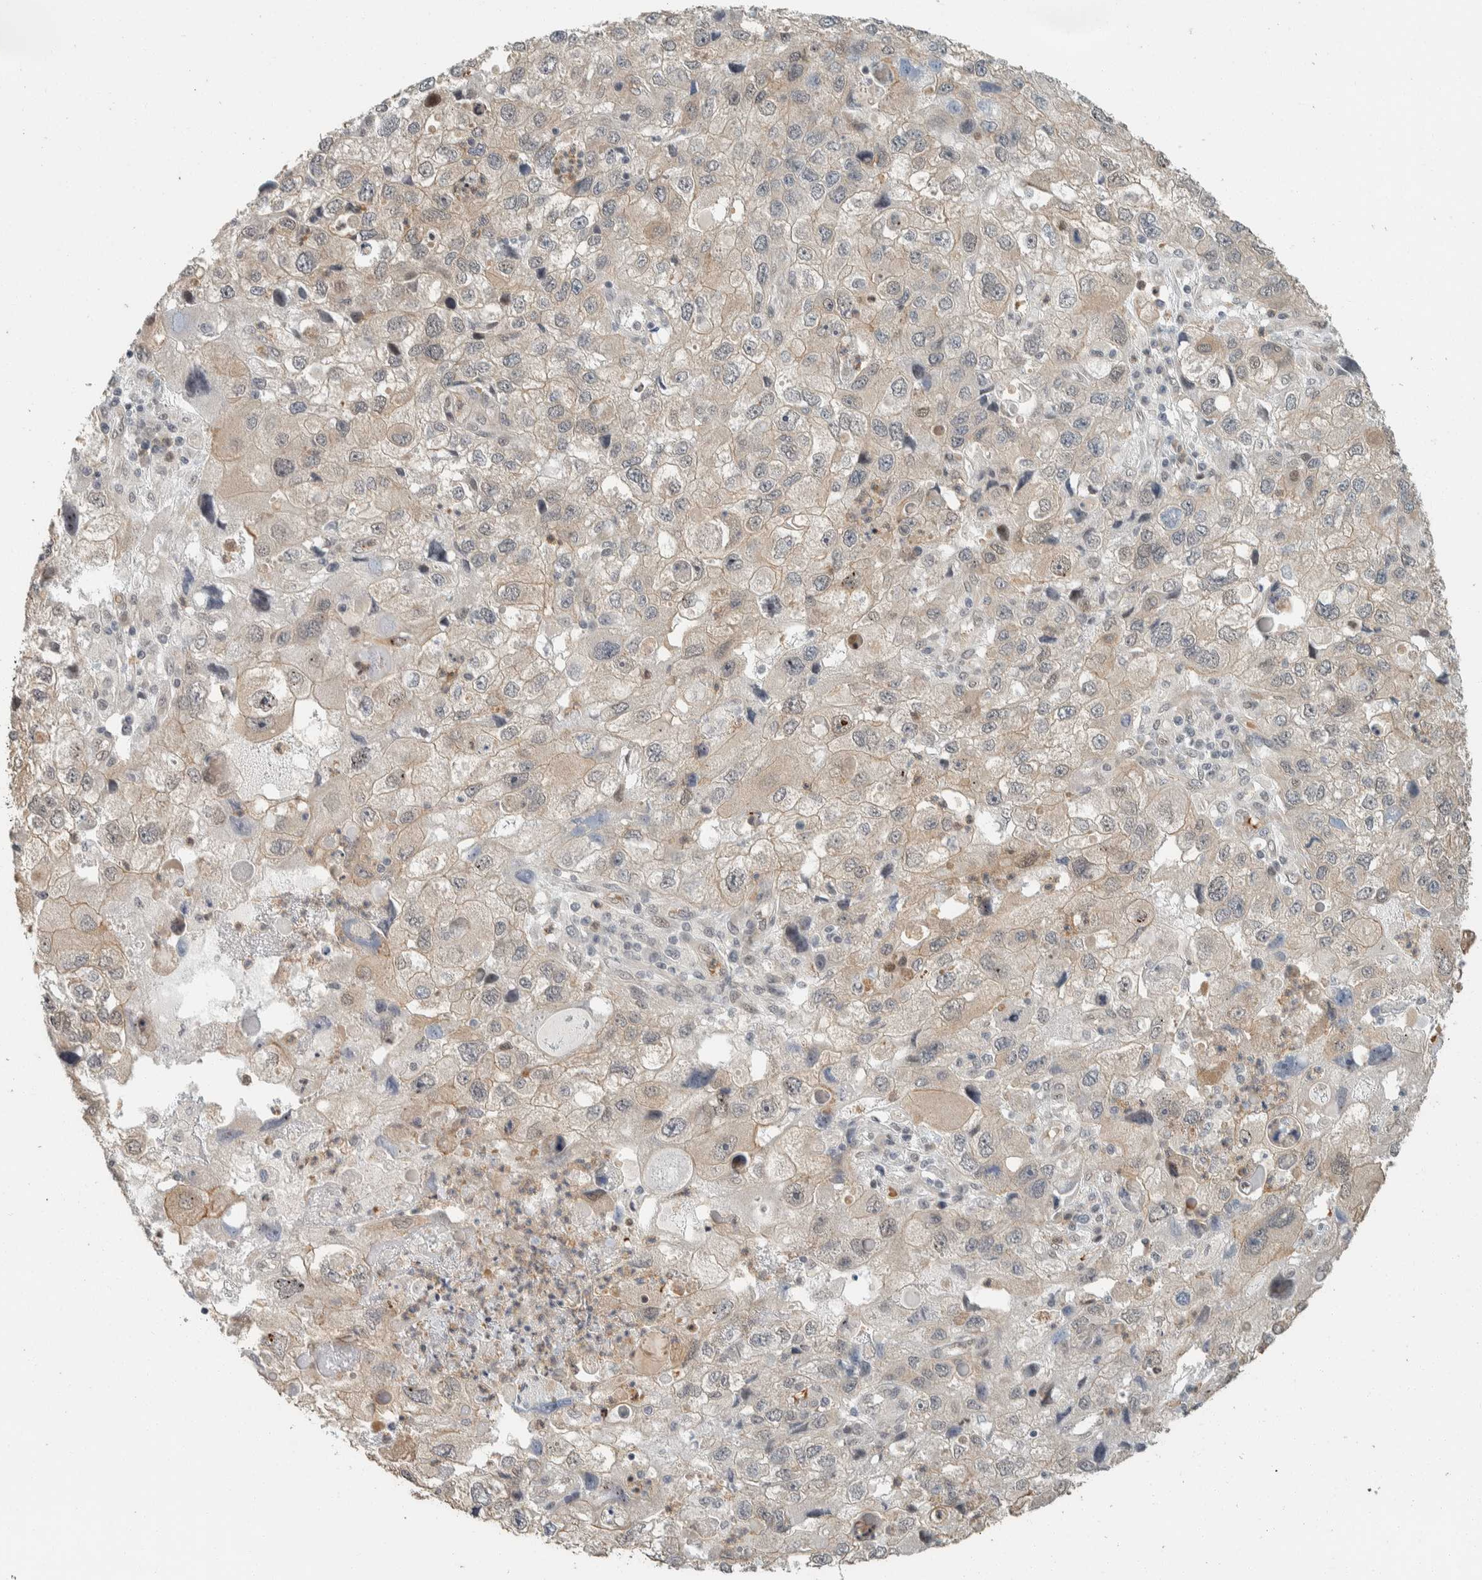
{"staining": {"intensity": "weak", "quantity": "<25%", "location": "cytoplasmic/membranous"}, "tissue": "endometrial cancer", "cell_type": "Tumor cells", "image_type": "cancer", "snomed": [{"axis": "morphology", "description": "Adenocarcinoma, NOS"}, {"axis": "topography", "description": "Endometrium"}], "caption": "This image is of endometrial cancer stained with immunohistochemistry (IHC) to label a protein in brown with the nuclei are counter-stained blue. There is no positivity in tumor cells.", "gene": "ZBTB2", "patient": {"sex": "female", "age": 49}}